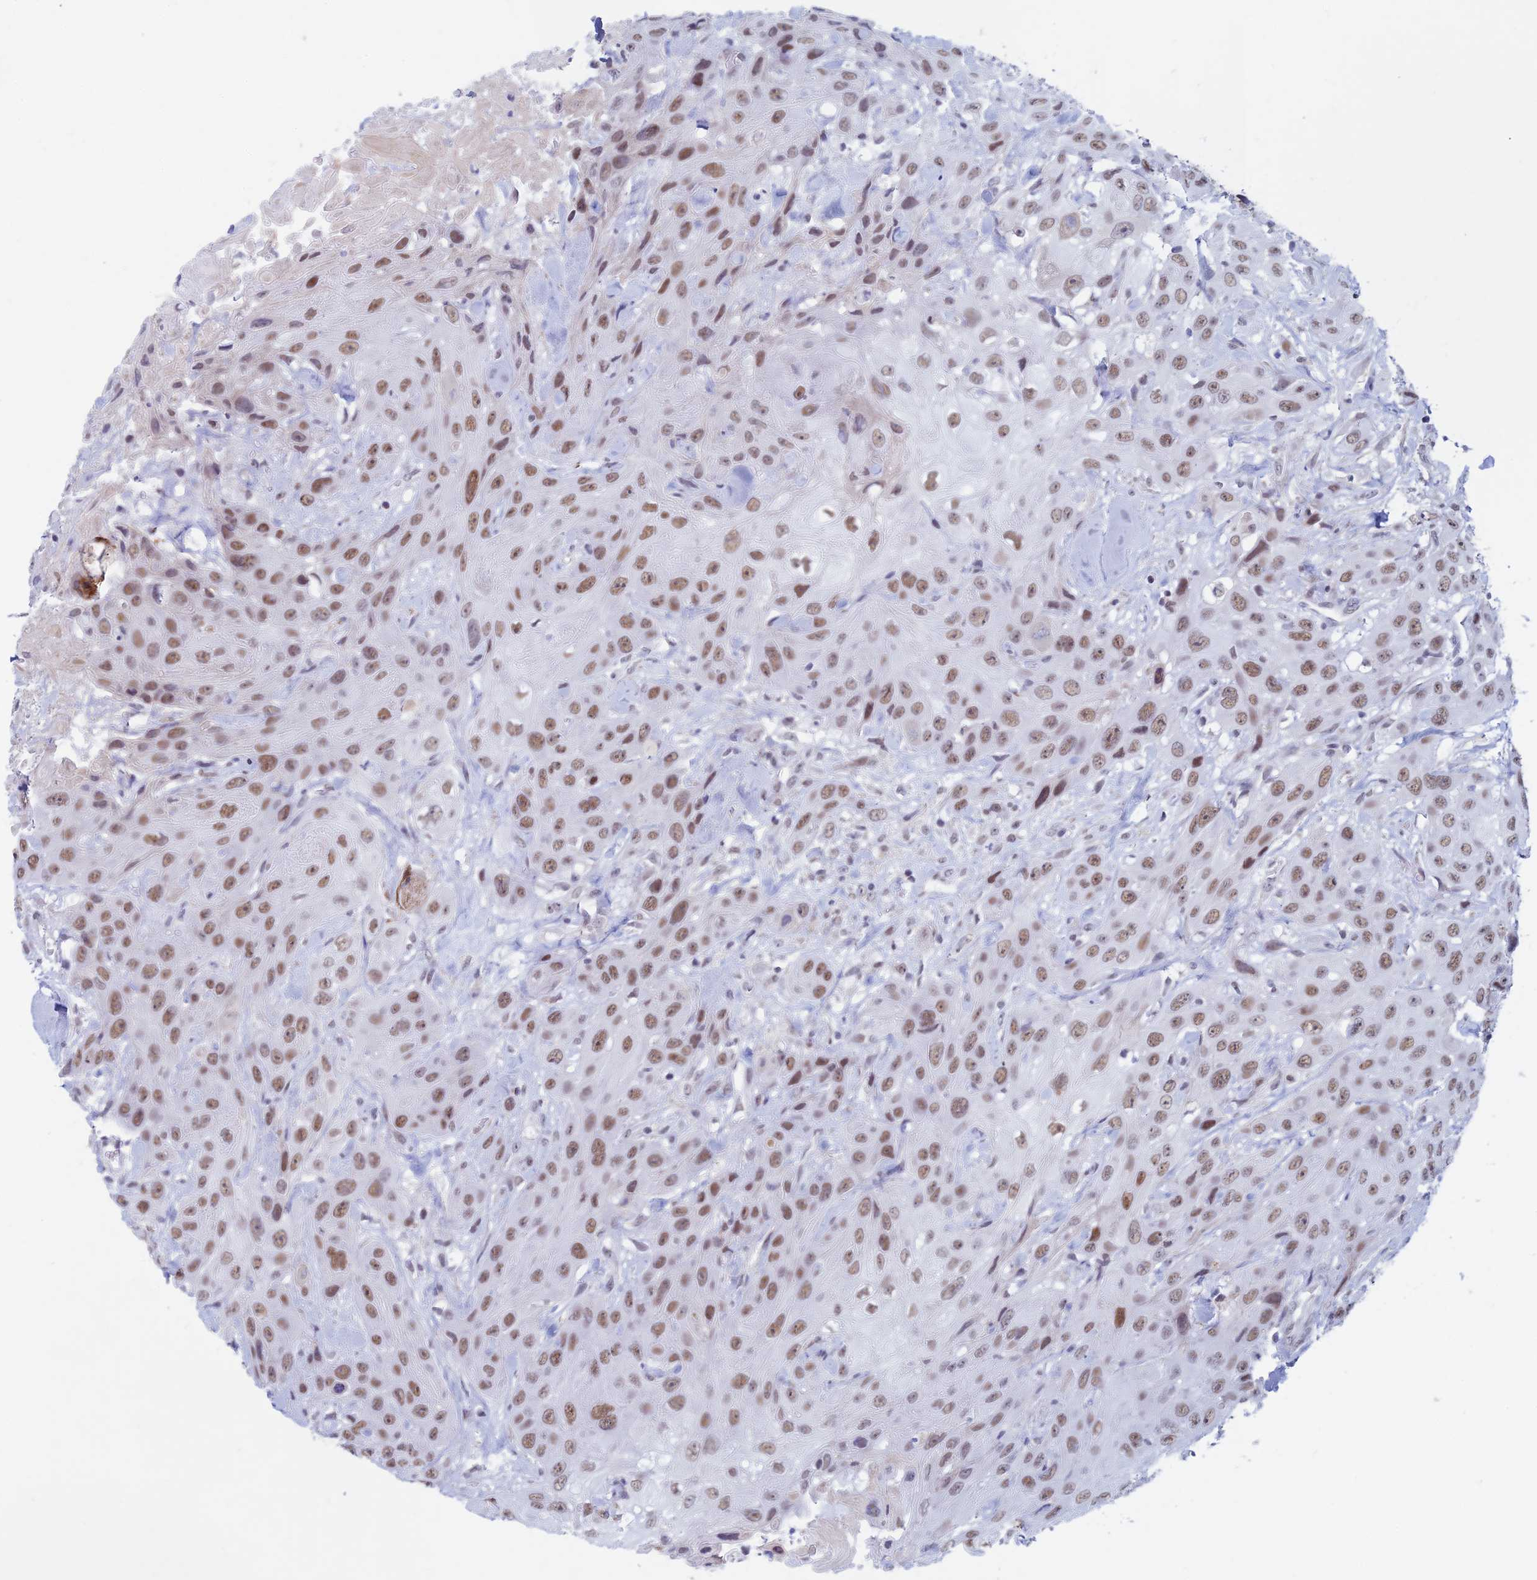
{"staining": {"intensity": "moderate", "quantity": ">75%", "location": "nuclear"}, "tissue": "head and neck cancer", "cell_type": "Tumor cells", "image_type": "cancer", "snomed": [{"axis": "morphology", "description": "Squamous cell carcinoma, NOS"}, {"axis": "topography", "description": "Head-Neck"}], "caption": "Head and neck squamous cell carcinoma stained for a protein (brown) shows moderate nuclear positive staining in approximately >75% of tumor cells.", "gene": "ASH2L", "patient": {"sex": "male", "age": 81}}